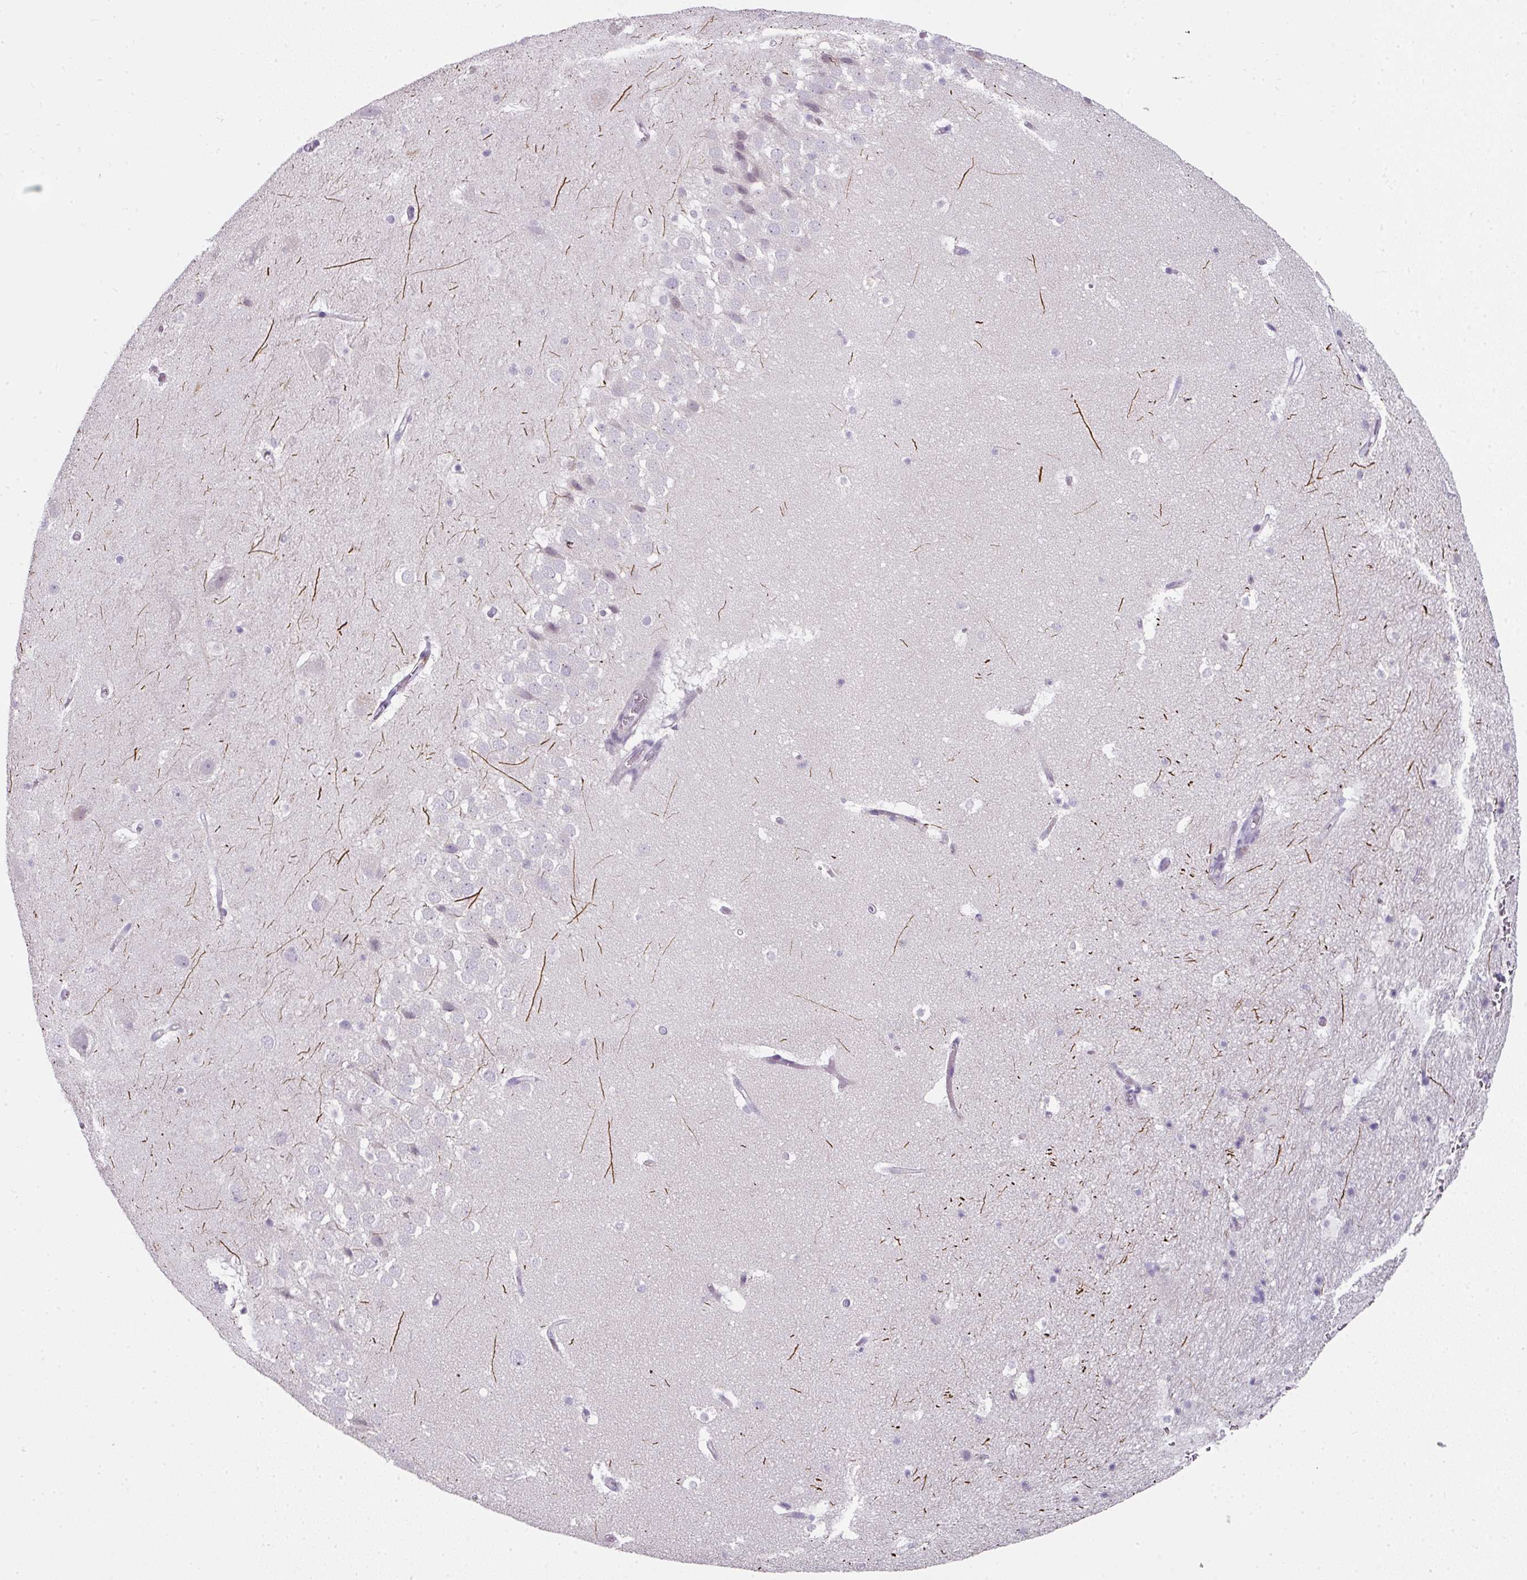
{"staining": {"intensity": "negative", "quantity": "none", "location": "none"}, "tissue": "hippocampus", "cell_type": "Glial cells", "image_type": "normal", "snomed": [{"axis": "morphology", "description": "Normal tissue, NOS"}, {"axis": "topography", "description": "Hippocampus"}], "caption": "This is an IHC histopathology image of unremarkable hippocampus. There is no positivity in glial cells.", "gene": "FHAD1", "patient": {"sex": "male", "age": 37}}